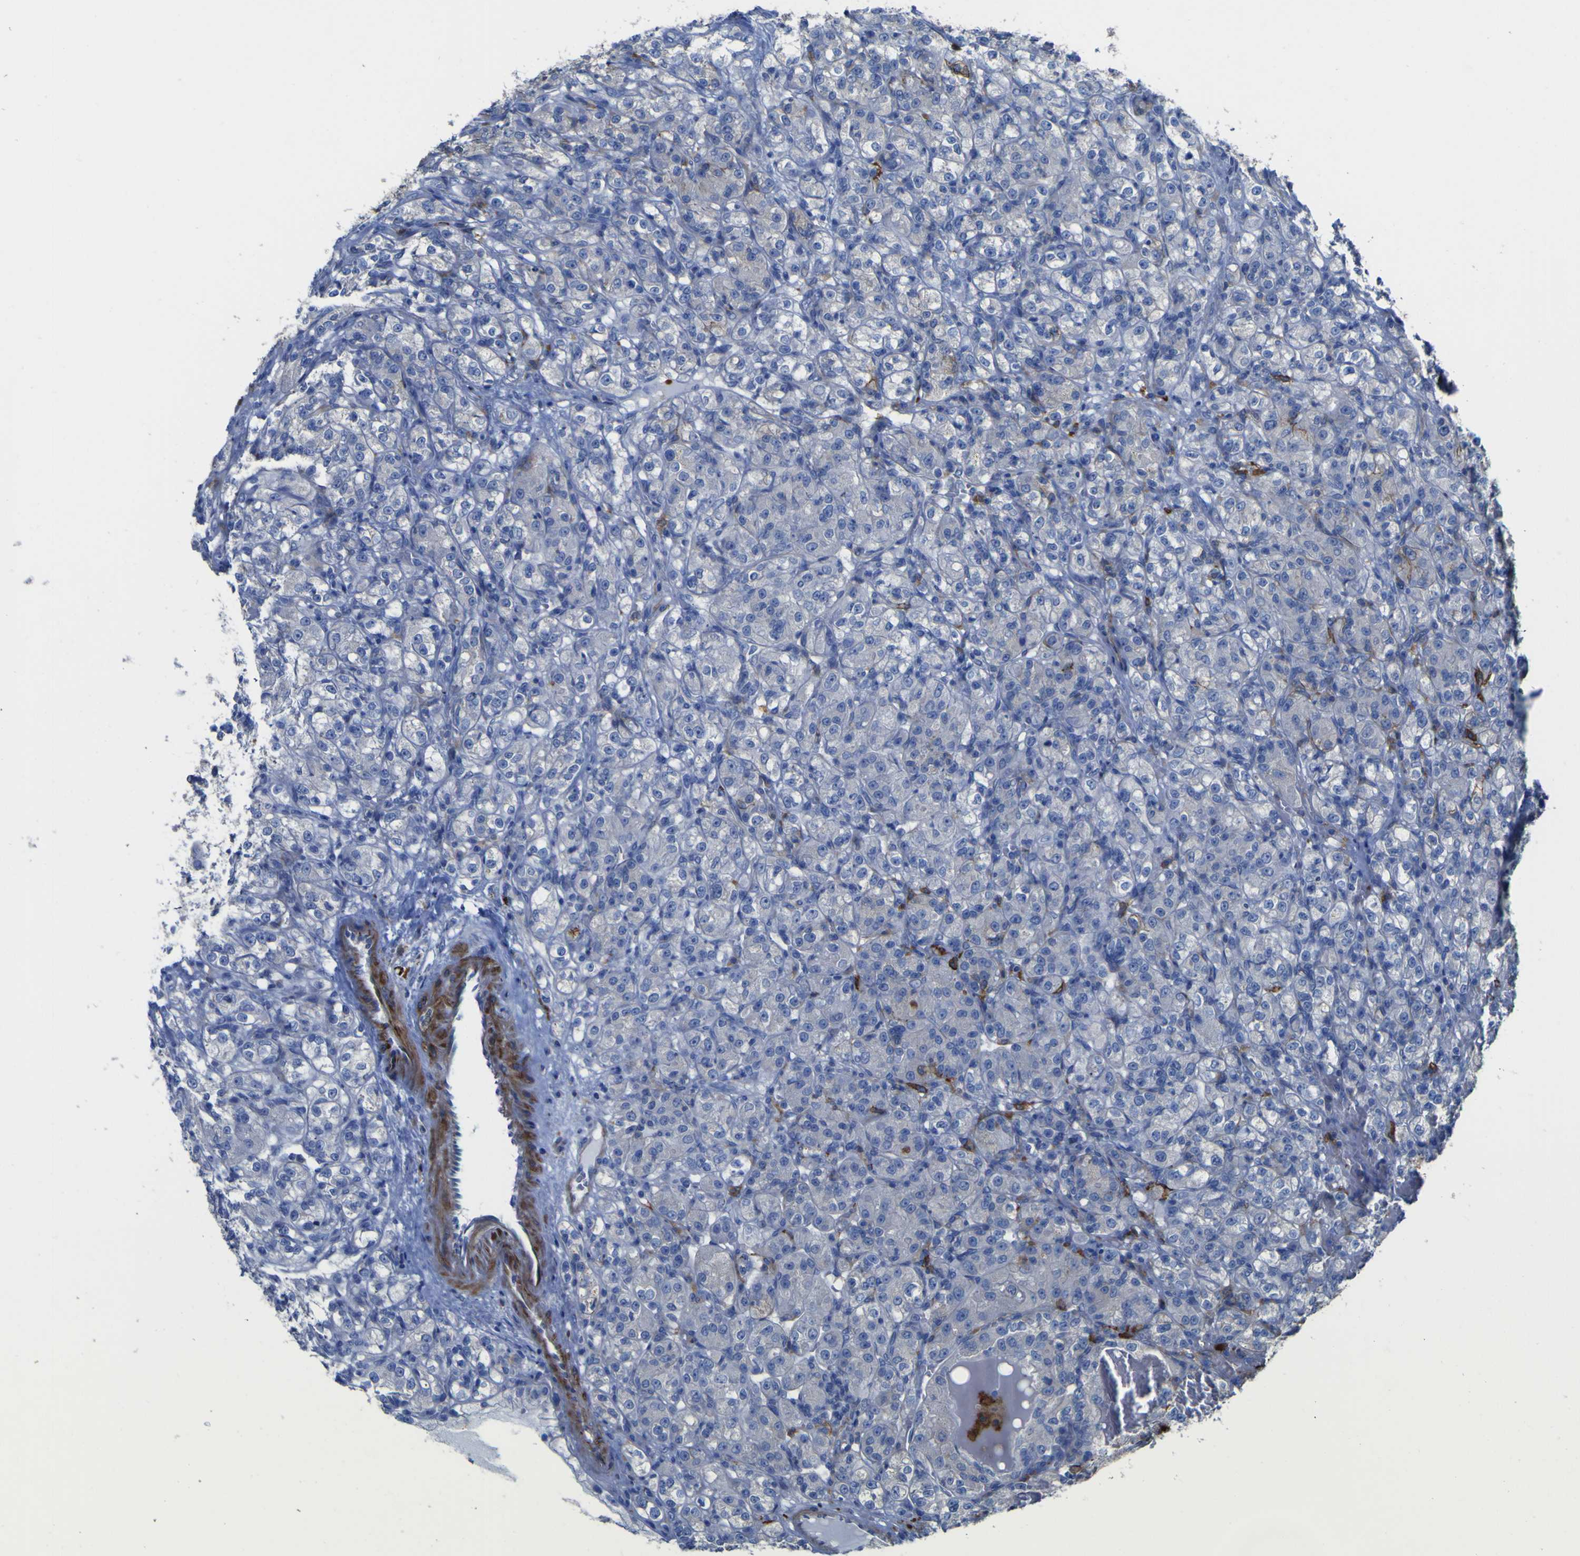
{"staining": {"intensity": "negative", "quantity": "none", "location": "none"}, "tissue": "renal cancer", "cell_type": "Tumor cells", "image_type": "cancer", "snomed": [{"axis": "morphology", "description": "Adenocarcinoma, NOS"}, {"axis": "topography", "description": "Kidney"}], "caption": "This is an immunohistochemistry (IHC) histopathology image of human renal adenocarcinoma. There is no positivity in tumor cells.", "gene": "AGO4", "patient": {"sex": "male", "age": 61}}